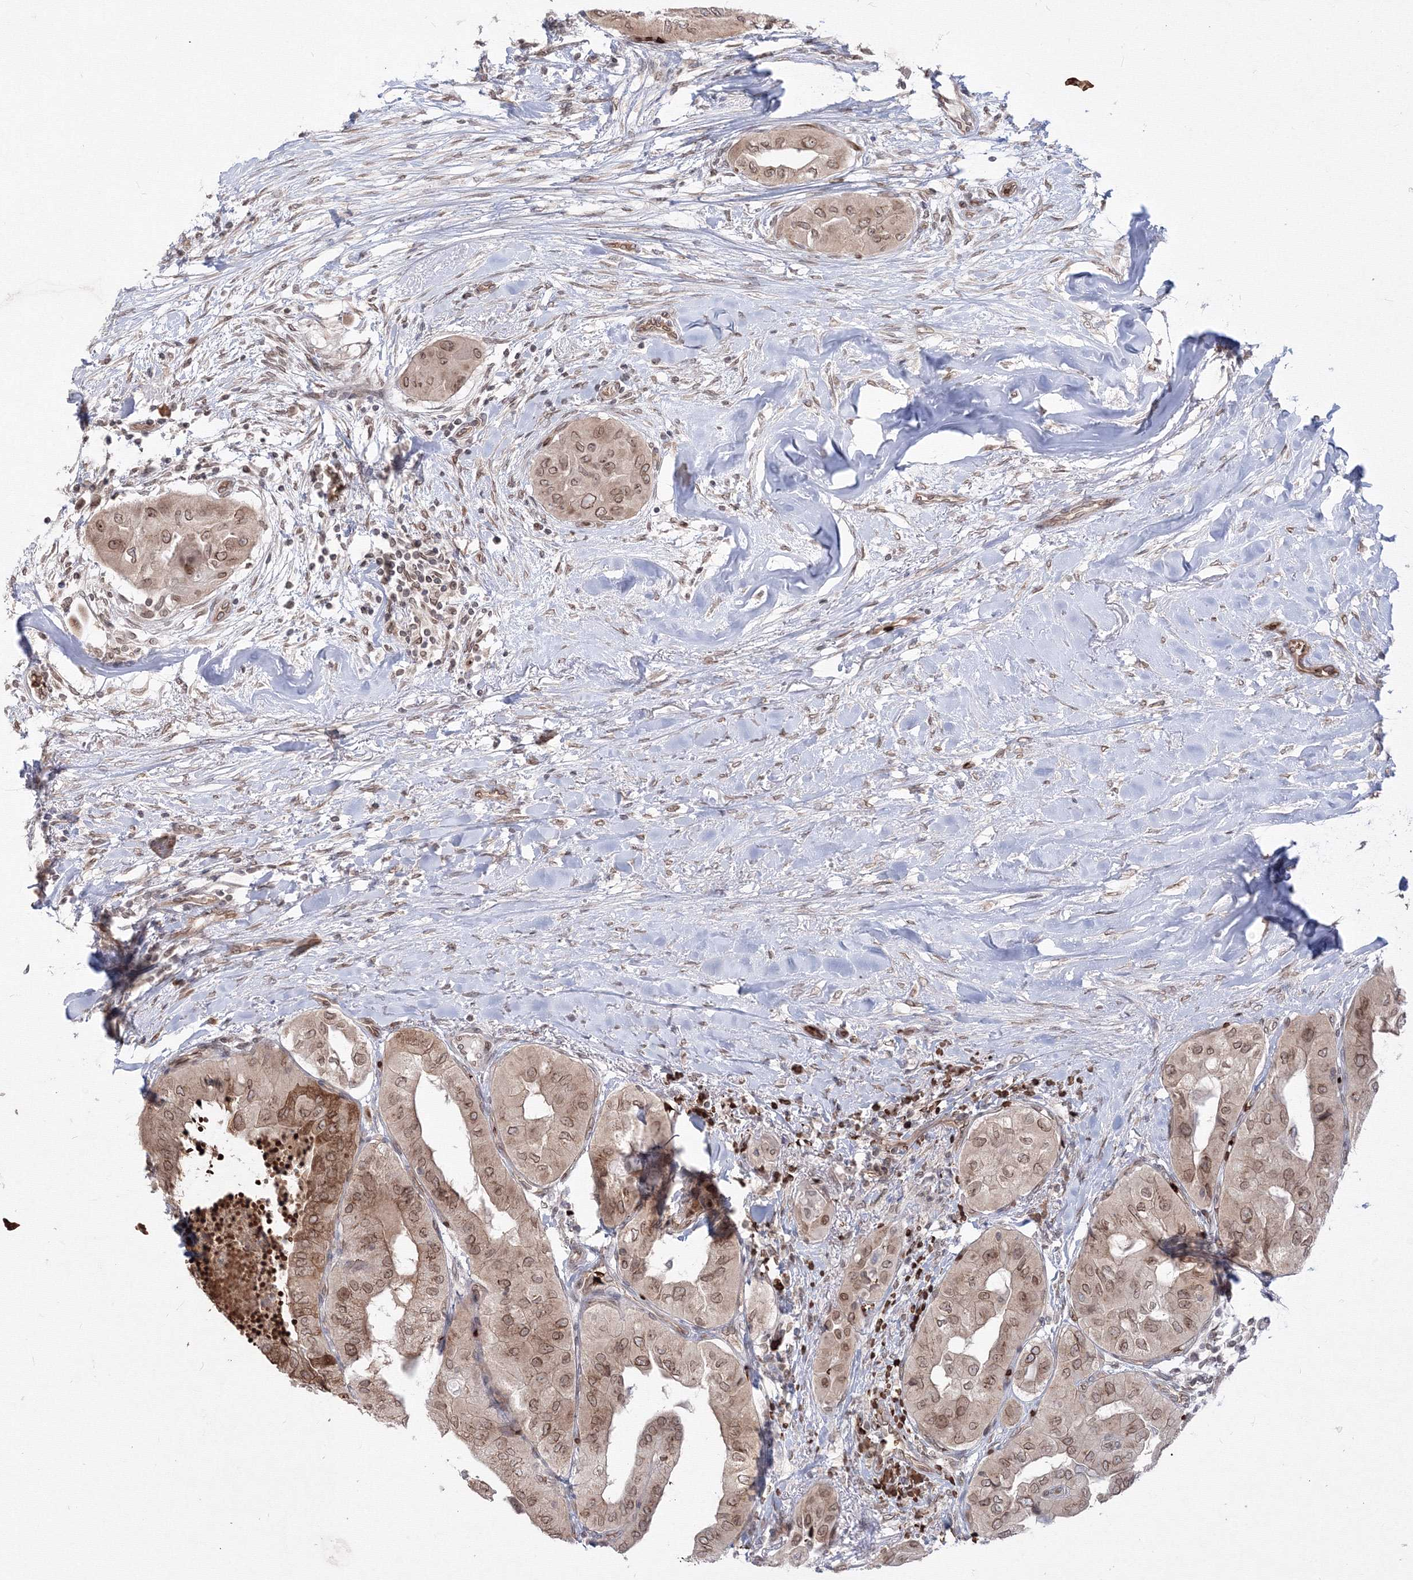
{"staining": {"intensity": "moderate", "quantity": ">75%", "location": "cytoplasmic/membranous,nuclear"}, "tissue": "thyroid cancer", "cell_type": "Tumor cells", "image_type": "cancer", "snomed": [{"axis": "morphology", "description": "Papillary adenocarcinoma, NOS"}, {"axis": "topography", "description": "Thyroid gland"}], "caption": "Human thyroid cancer stained with a protein marker shows moderate staining in tumor cells.", "gene": "DNAJB2", "patient": {"sex": "female", "age": 59}}